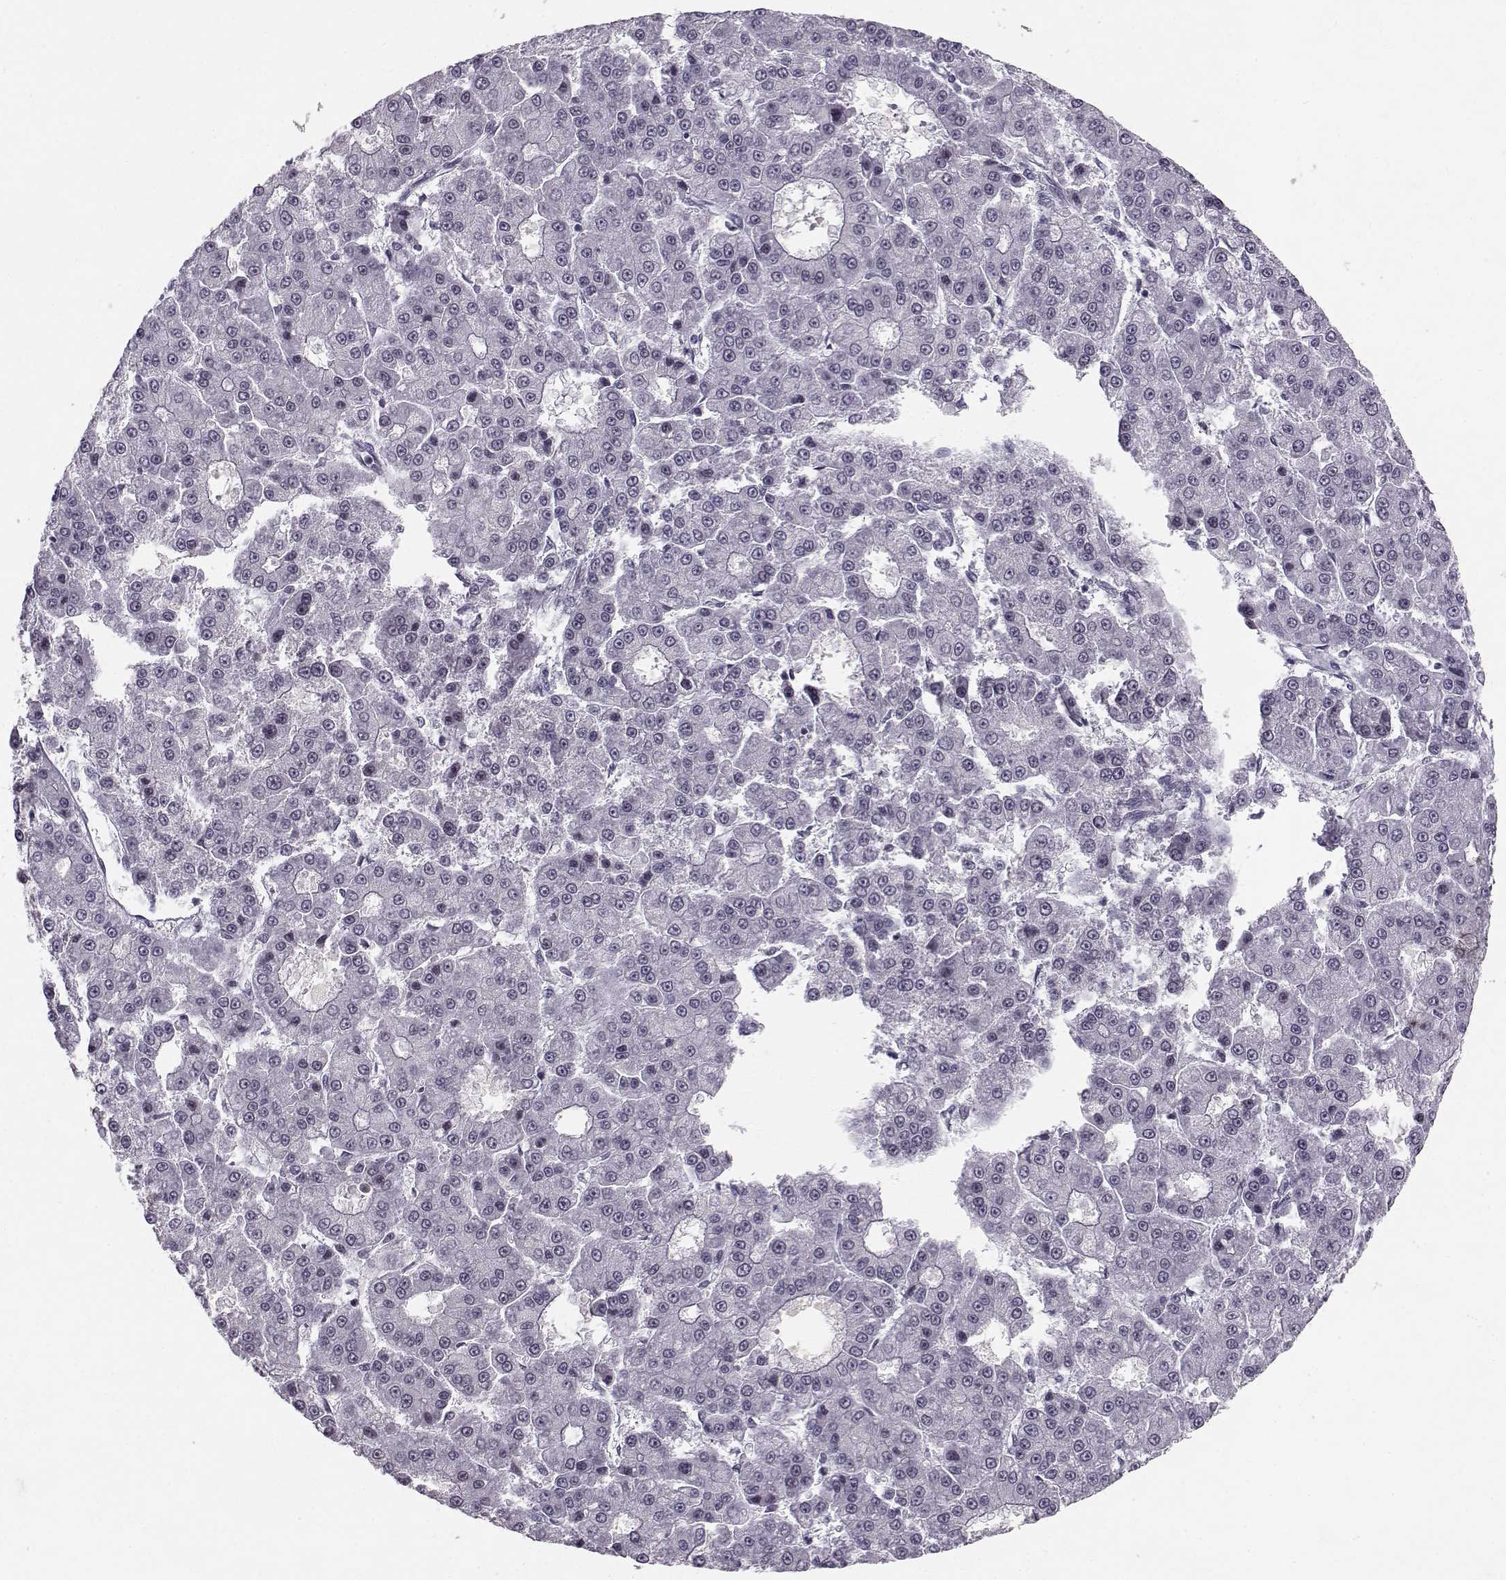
{"staining": {"intensity": "negative", "quantity": "none", "location": "none"}, "tissue": "liver cancer", "cell_type": "Tumor cells", "image_type": "cancer", "snomed": [{"axis": "morphology", "description": "Carcinoma, Hepatocellular, NOS"}, {"axis": "topography", "description": "Liver"}], "caption": "Liver cancer was stained to show a protein in brown. There is no significant expression in tumor cells.", "gene": "RPP38", "patient": {"sex": "male", "age": 70}}